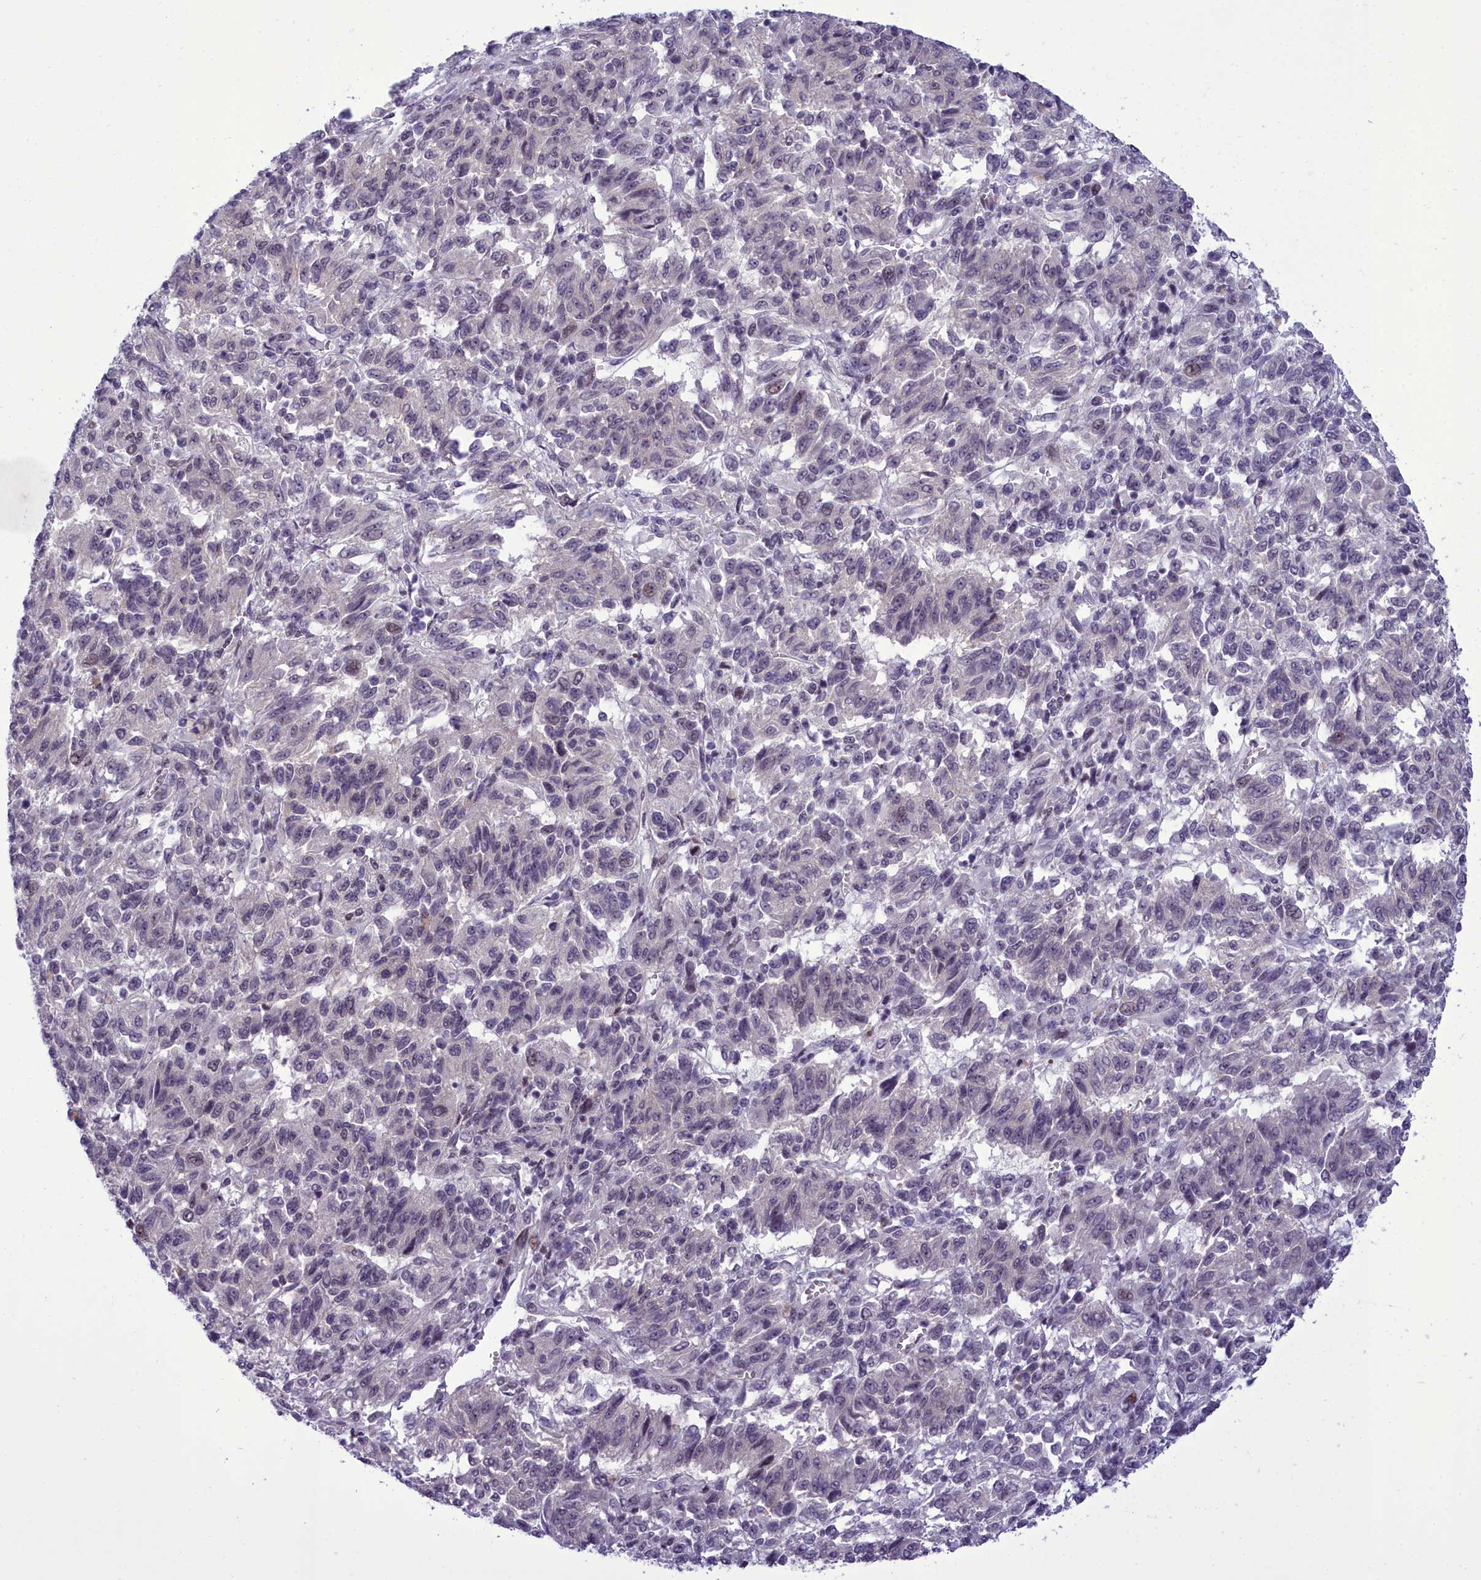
{"staining": {"intensity": "negative", "quantity": "none", "location": "none"}, "tissue": "melanoma", "cell_type": "Tumor cells", "image_type": "cancer", "snomed": [{"axis": "morphology", "description": "Malignant melanoma, Metastatic site"}, {"axis": "topography", "description": "Lung"}], "caption": "The IHC photomicrograph has no significant staining in tumor cells of melanoma tissue.", "gene": "CEACAM19", "patient": {"sex": "male", "age": 64}}